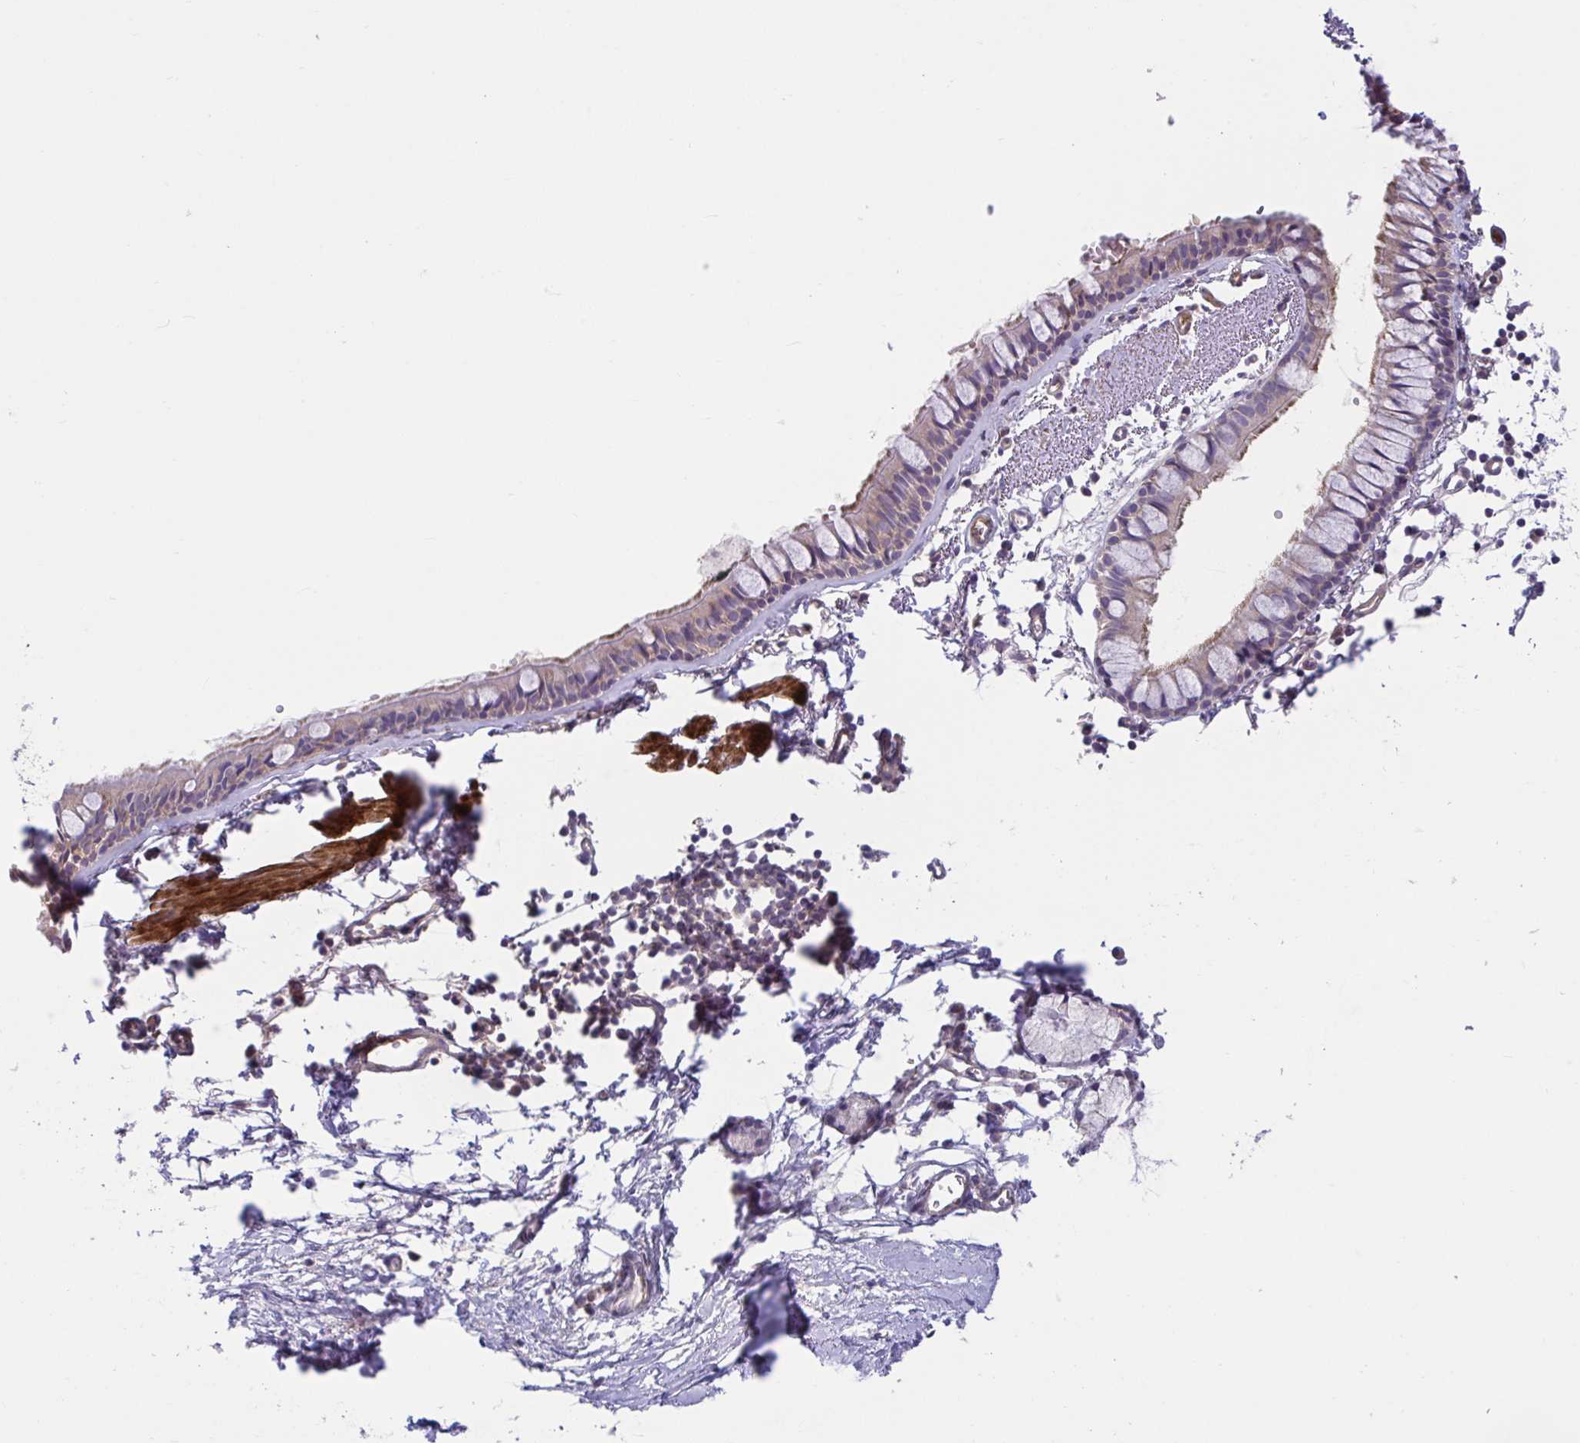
{"staining": {"intensity": "weak", "quantity": ">75%", "location": "cytoplasmic/membranous"}, "tissue": "bronchus", "cell_type": "Respiratory epithelial cells", "image_type": "normal", "snomed": [{"axis": "morphology", "description": "Normal tissue, NOS"}, {"axis": "topography", "description": "Cartilage tissue"}, {"axis": "topography", "description": "Bronchus"}, {"axis": "topography", "description": "Peripheral nerve tissue"}], "caption": "The immunohistochemical stain highlights weak cytoplasmic/membranous expression in respiratory epithelial cells of unremarkable bronchus.", "gene": "WNT9B", "patient": {"sex": "female", "age": 59}}